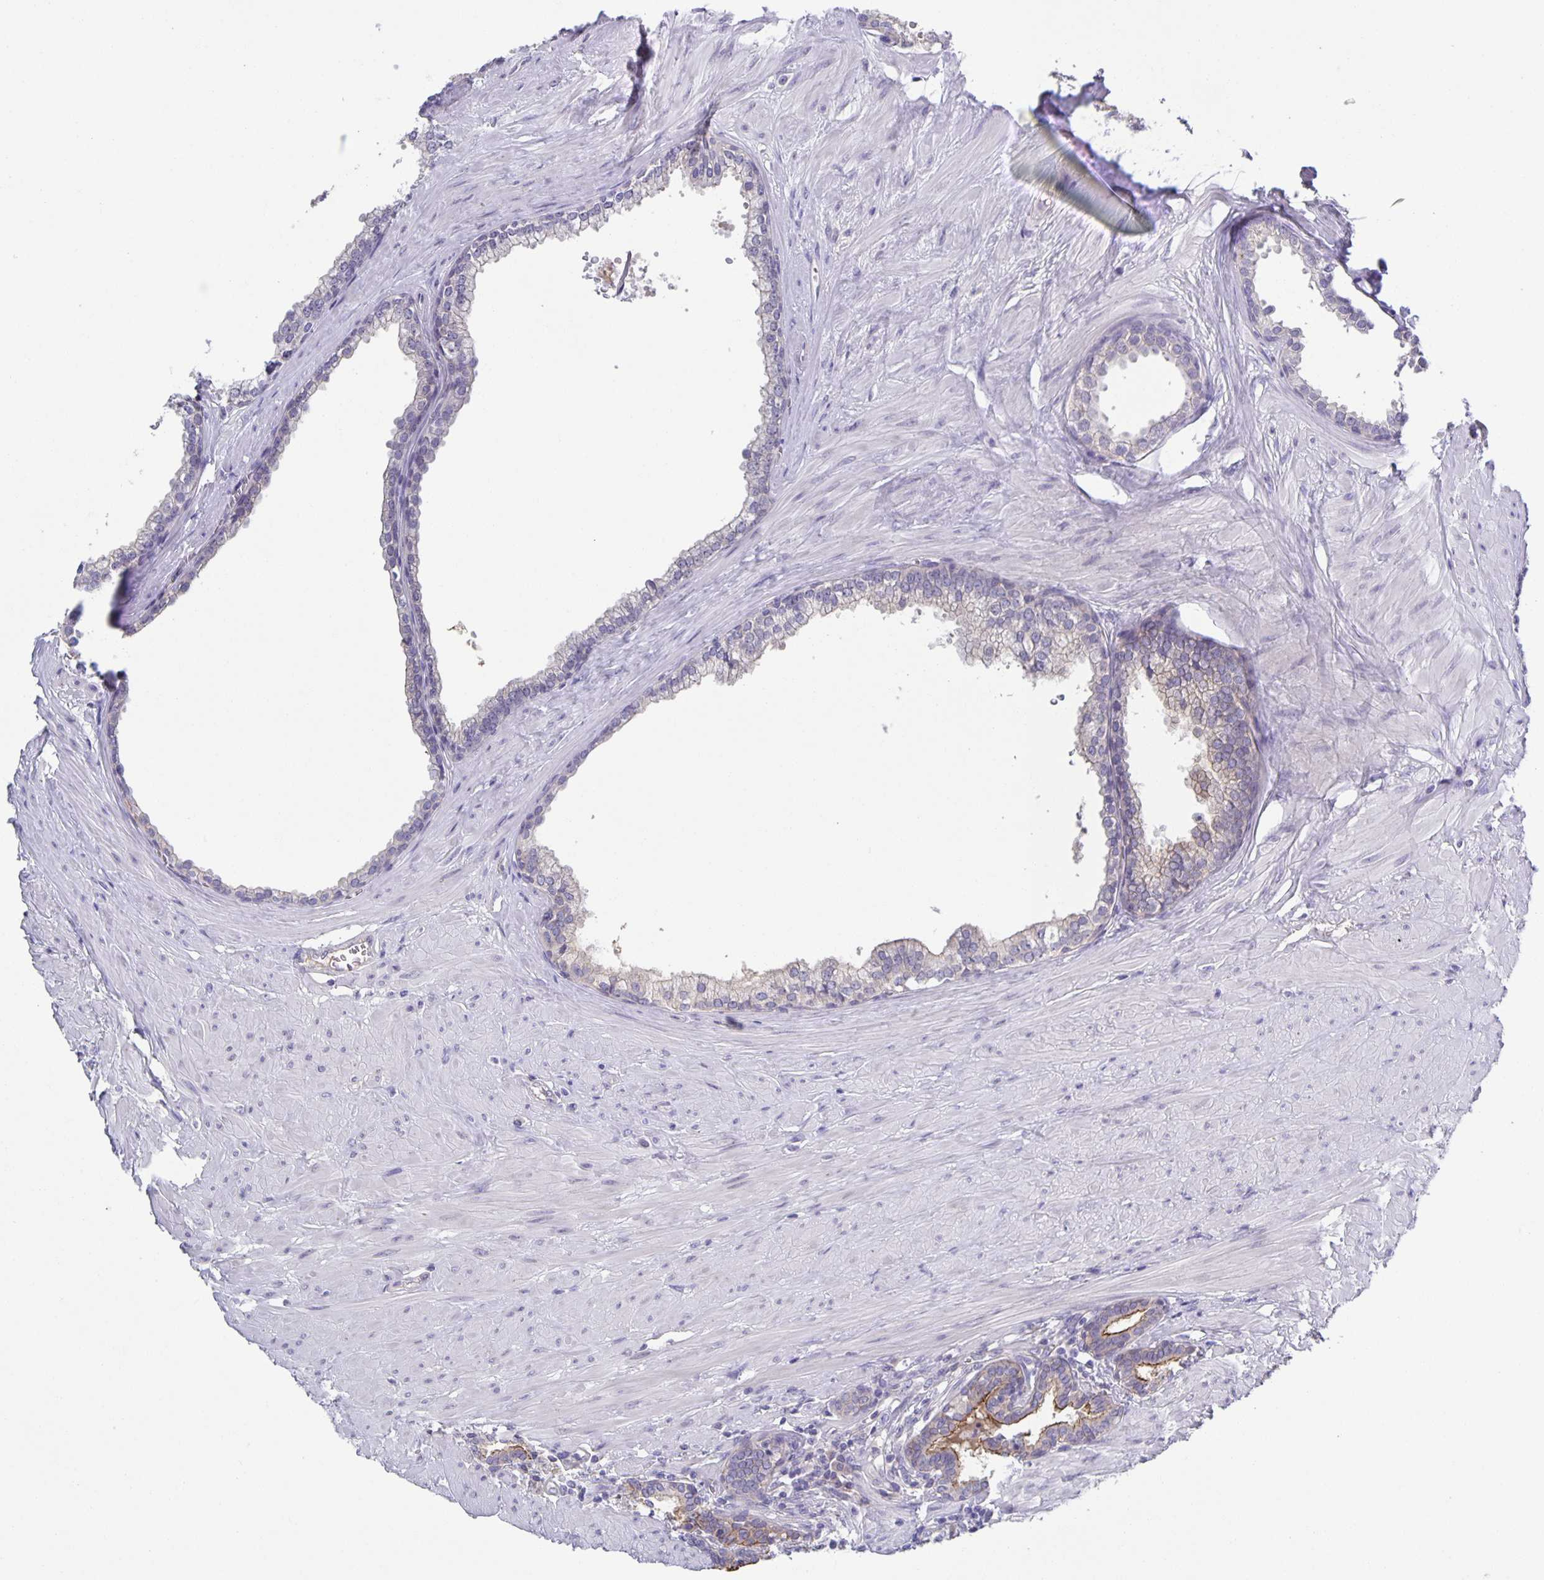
{"staining": {"intensity": "weak", "quantity": "<25%", "location": "cytoplasmic/membranous"}, "tissue": "prostate", "cell_type": "Glandular cells", "image_type": "normal", "snomed": [{"axis": "morphology", "description": "Normal tissue, NOS"}, {"axis": "topography", "description": "Prostate"}, {"axis": "topography", "description": "Peripheral nerve tissue"}], "caption": "Immunohistochemical staining of normal prostate exhibits no significant positivity in glandular cells.", "gene": "PTPN3", "patient": {"sex": "male", "age": 55}}